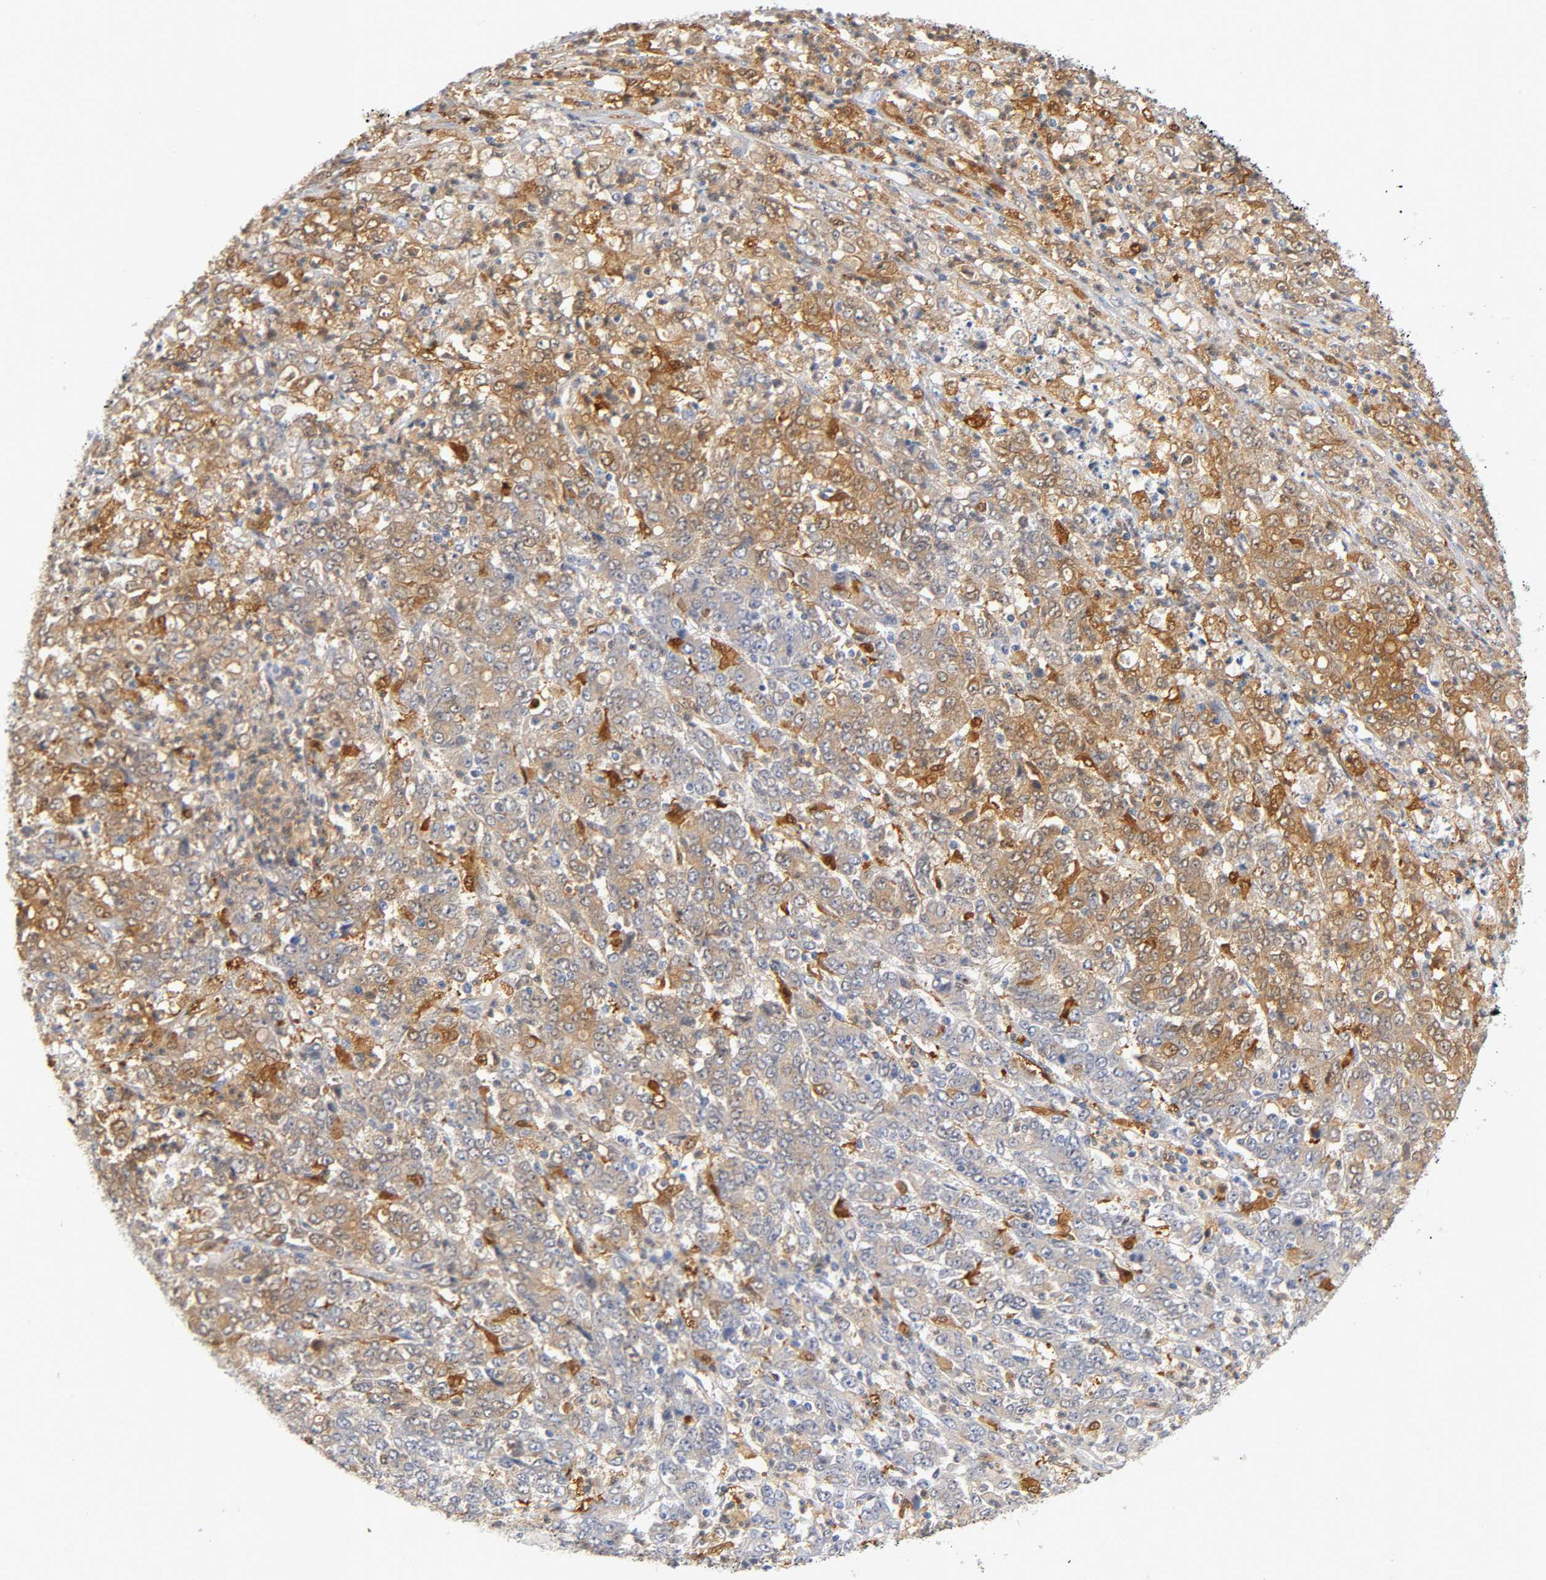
{"staining": {"intensity": "weak", "quantity": ">75%", "location": "cytoplasmic/membranous"}, "tissue": "stomach cancer", "cell_type": "Tumor cells", "image_type": "cancer", "snomed": [{"axis": "morphology", "description": "Adenocarcinoma, NOS"}, {"axis": "topography", "description": "Stomach, lower"}], "caption": "Adenocarcinoma (stomach) stained for a protein (brown) shows weak cytoplasmic/membranous positive positivity in approximately >75% of tumor cells.", "gene": "IL18", "patient": {"sex": "female", "age": 71}}